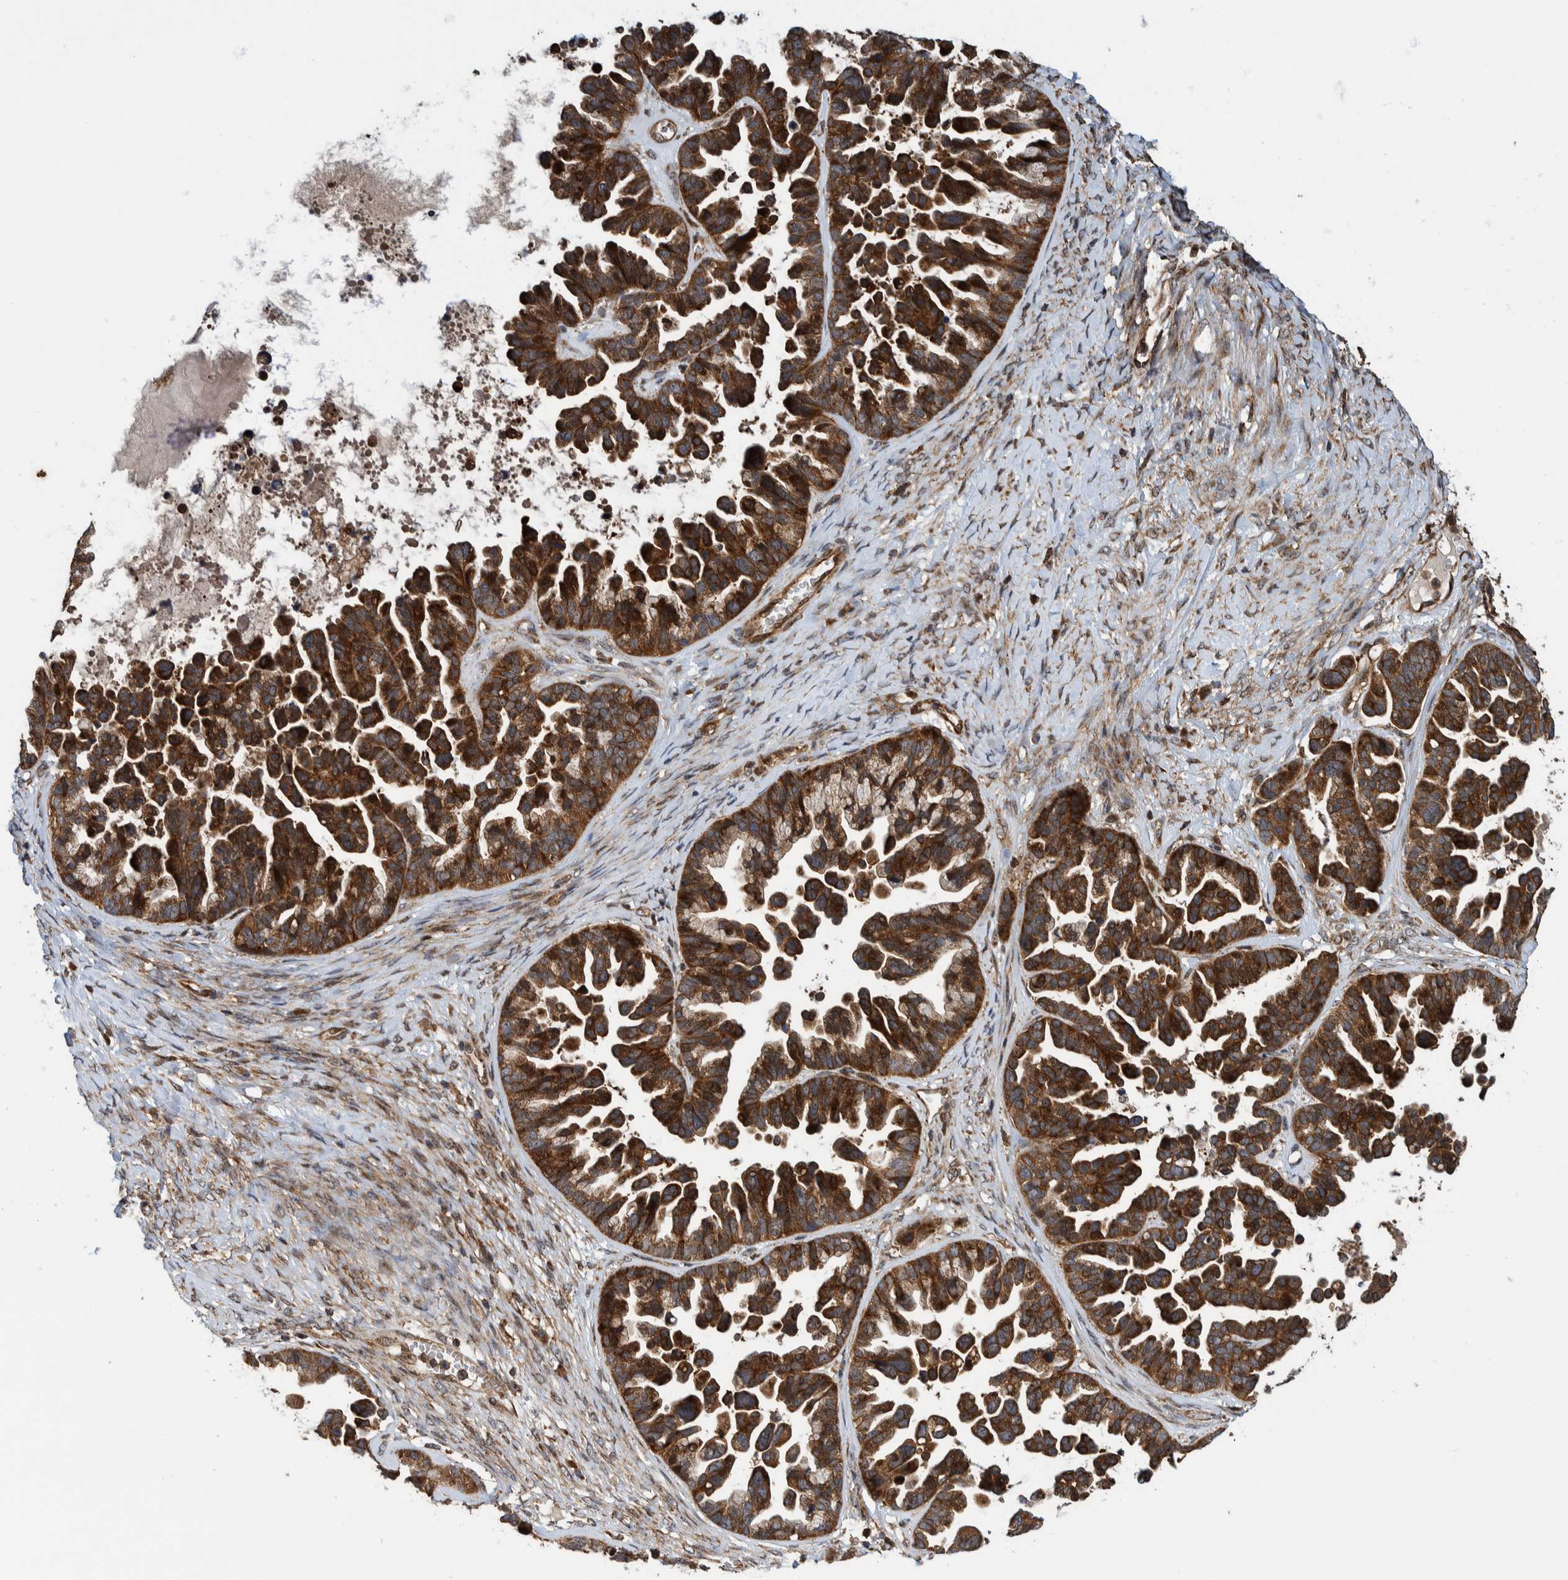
{"staining": {"intensity": "strong", "quantity": ">75%", "location": "cytoplasmic/membranous"}, "tissue": "ovarian cancer", "cell_type": "Tumor cells", "image_type": "cancer", "snomed": [{"axis": "morphology", "description": "Cystadenocarcinoma, serous, NOS"}, {"axis": "topography", "description": "Ovary"}], "caption": "DAB immunohistochemical staining of human serous cystadenocarcinoma (ovarian) reveals strong cytoplasmic/membranous protein staining in about >75% of tumor cells. The staining is performed using DAB brown chromogen to label protein expression. The nuclei are counter-stained blue using hematoxylin.", "gene": "CCDC57", "patient": {"sex": "female", "age": 56}}